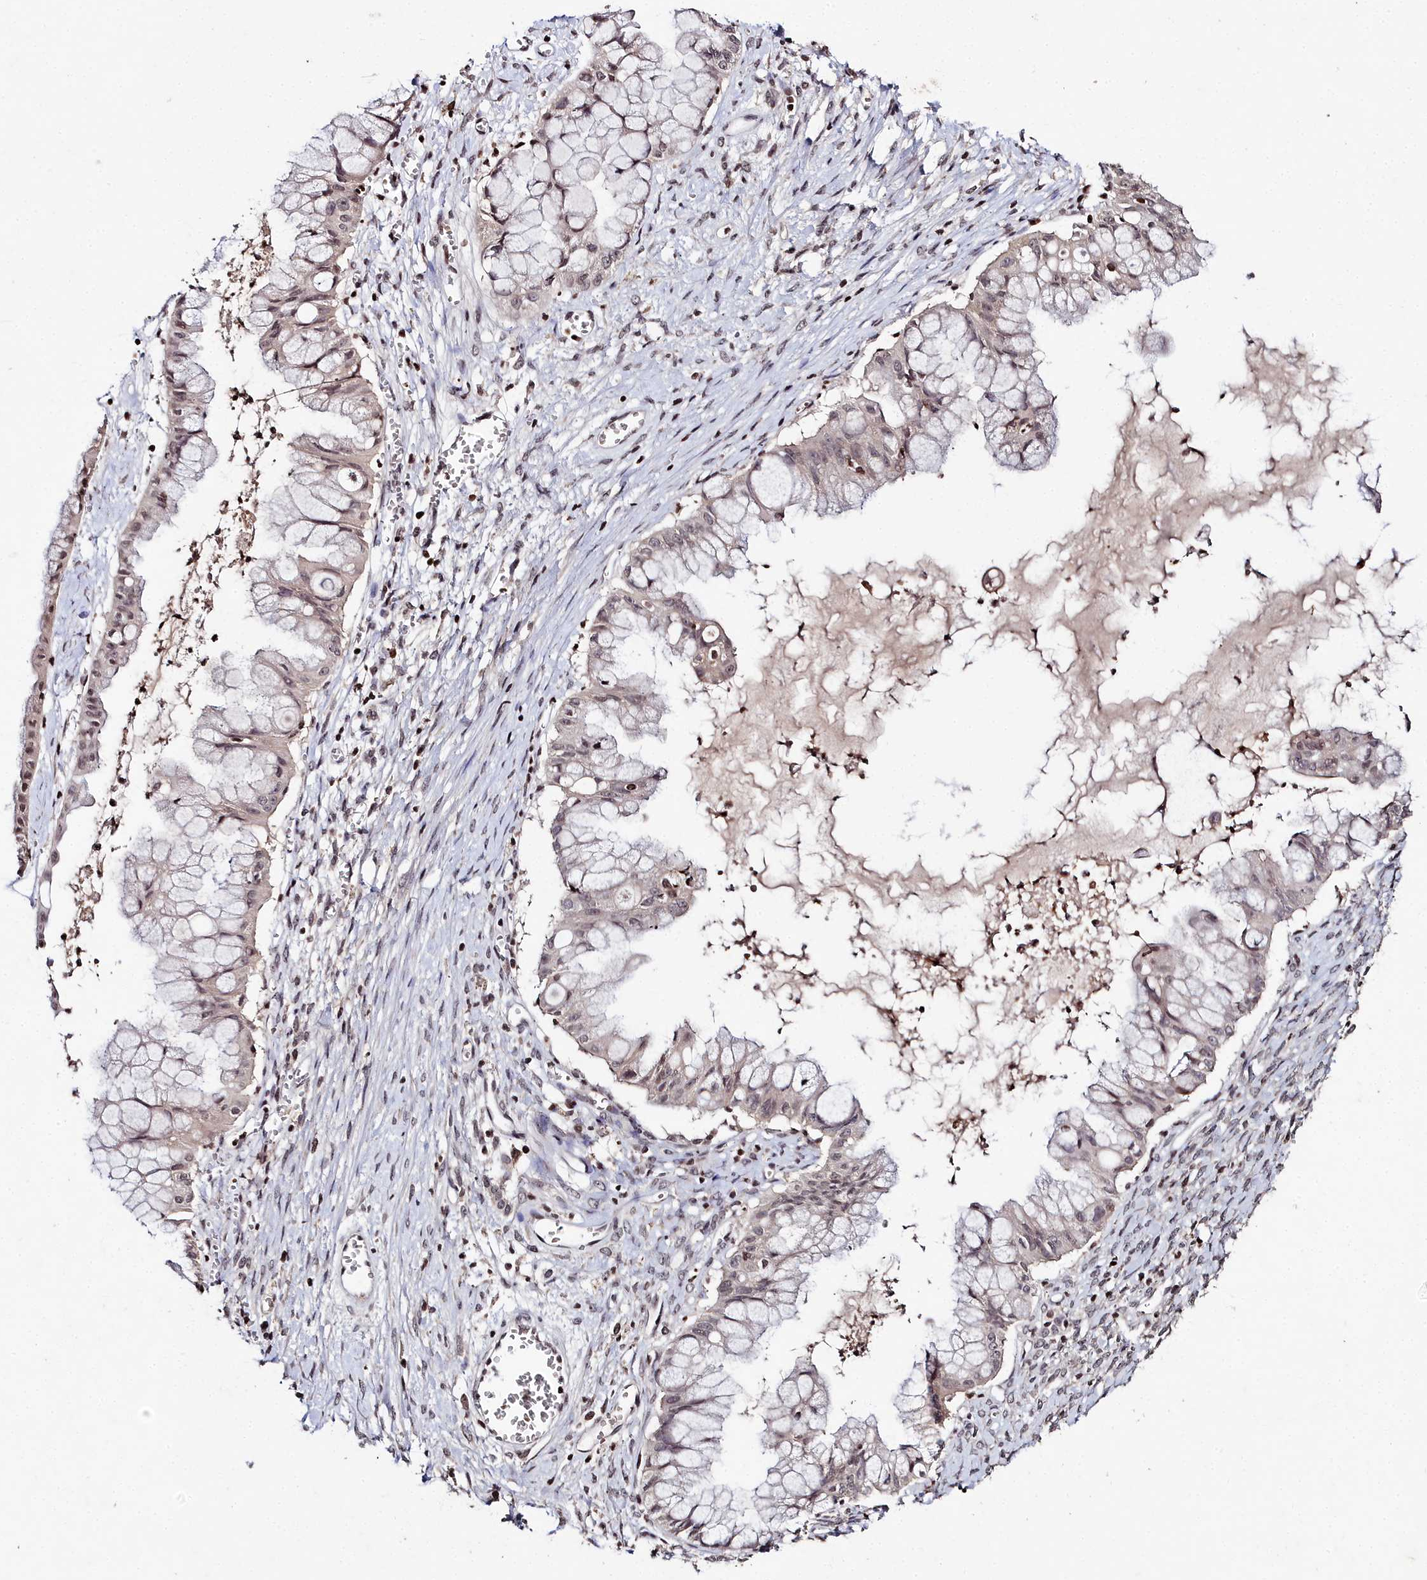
{"staining": {"intensity": "negative", "quantity": "none", "location": "none"}, "tissue": "ovarian cancer", "cell_type": "Tumor cells", "image_type": "cancer", "snomed": [{"axis": "morphology", "description": "Cystadenocarcinoma, mucinous, NOS"}, {"axis": "topography", "description": "Ovary"}], "caption": "IHC histopathology image of mucinous cystadenocarcinoma (ovarian) stained for a protein (brown), which demonstrates no staining in tumor cells.", "gene": "FZD4", "patient": {"sex": "female", "age": 70}}